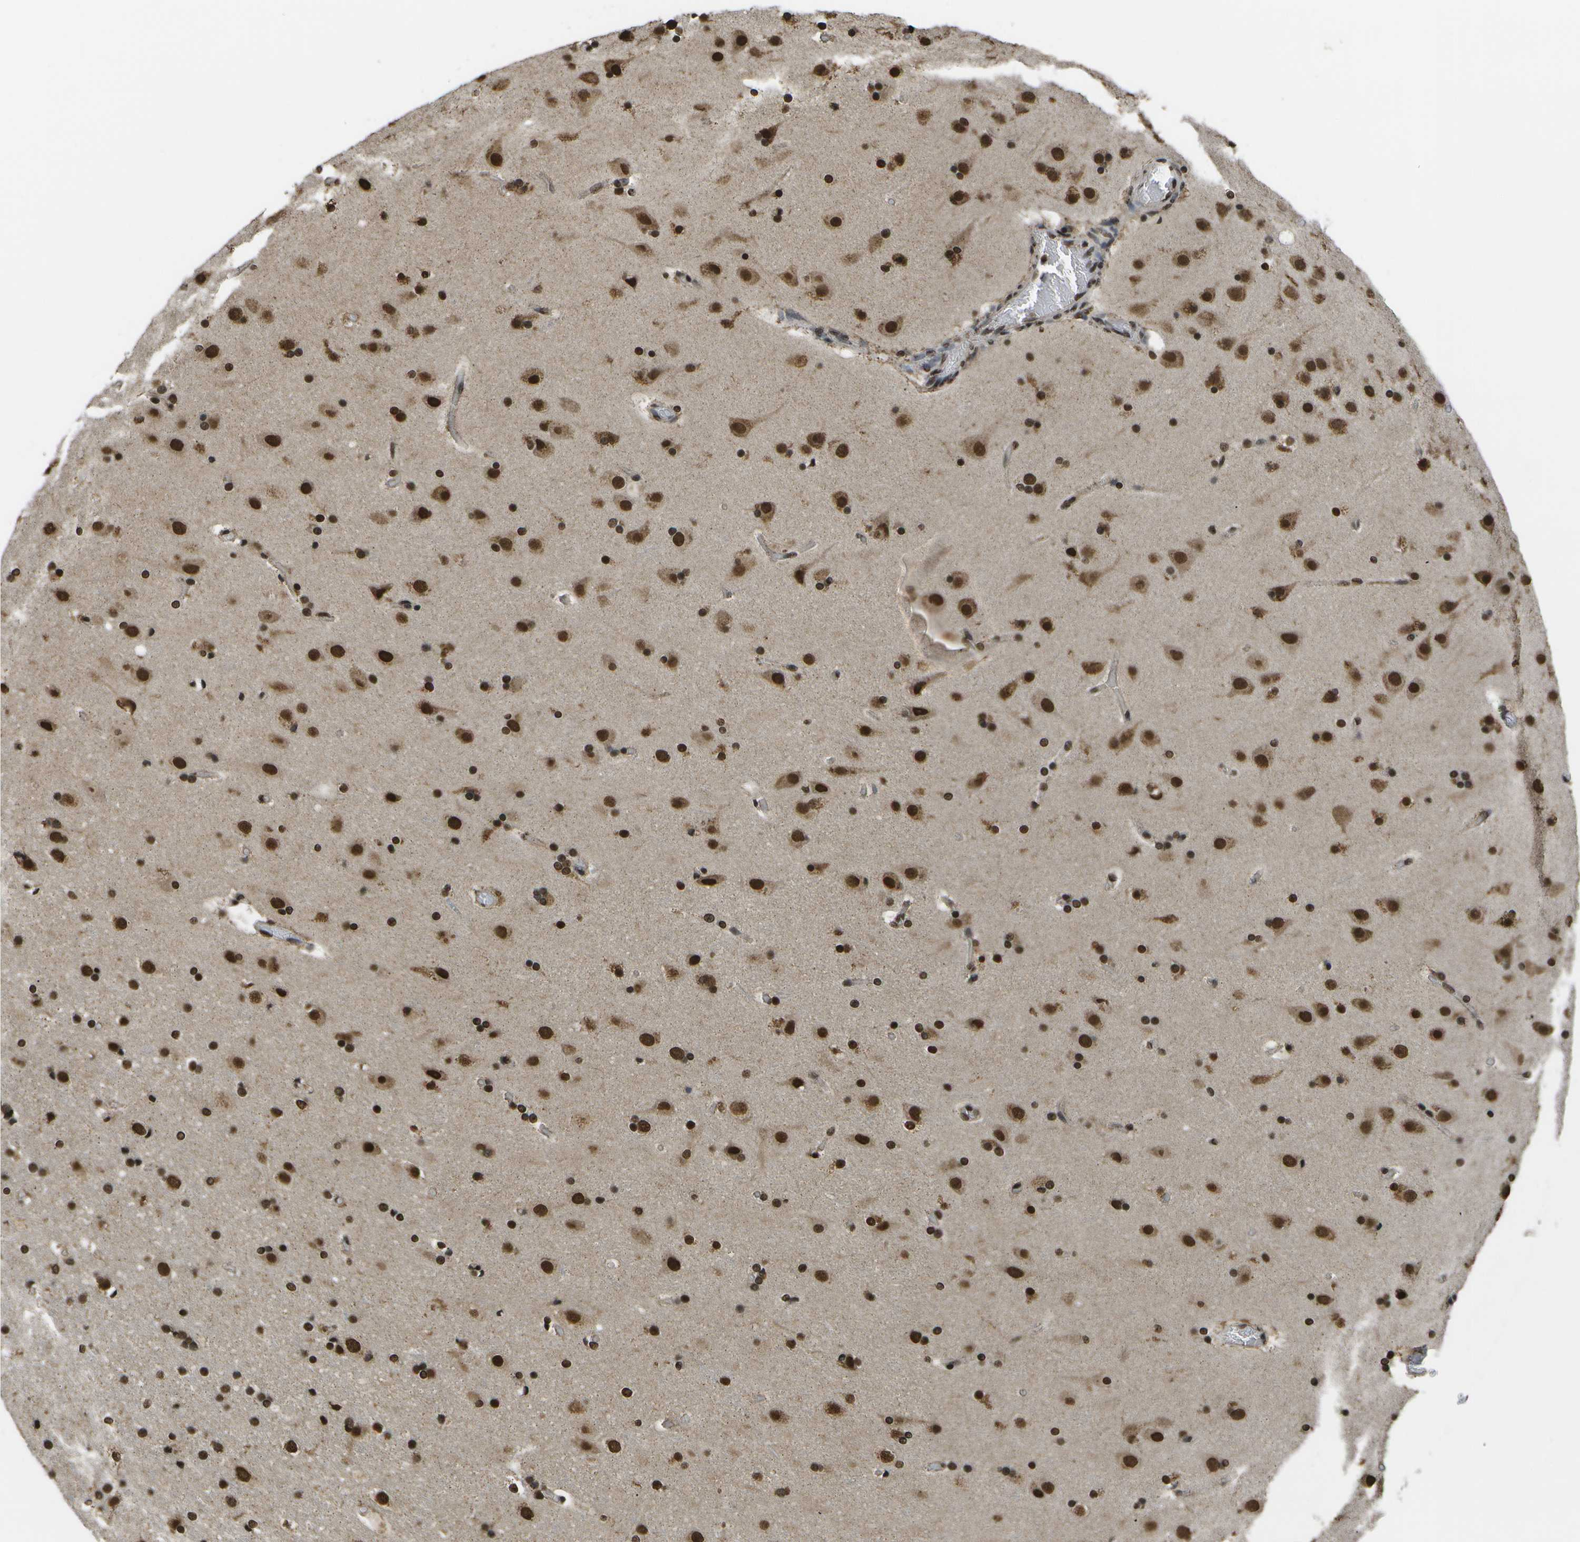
{"staining": {"intensity": "strong", "quantity": ">75%", "location": "nuclear"}, "tissue": "cerebral cortex", "cell_type": "Endothelial cells", "image_type": "normal", "snomed": [{"axis": "morphology", "description": "Normal tissue, NOS"}, {"axis": "topography", "description": "Cerebral cortex"}], "caption": "Immunohistochemical staining of unremarkable cerebral cortex reveals >75% levels of strong nuclear protein expression in approximately >75% of endothelial cells.", "gene": "SPEN", "patient": {"sex": "male", "age": 57}}